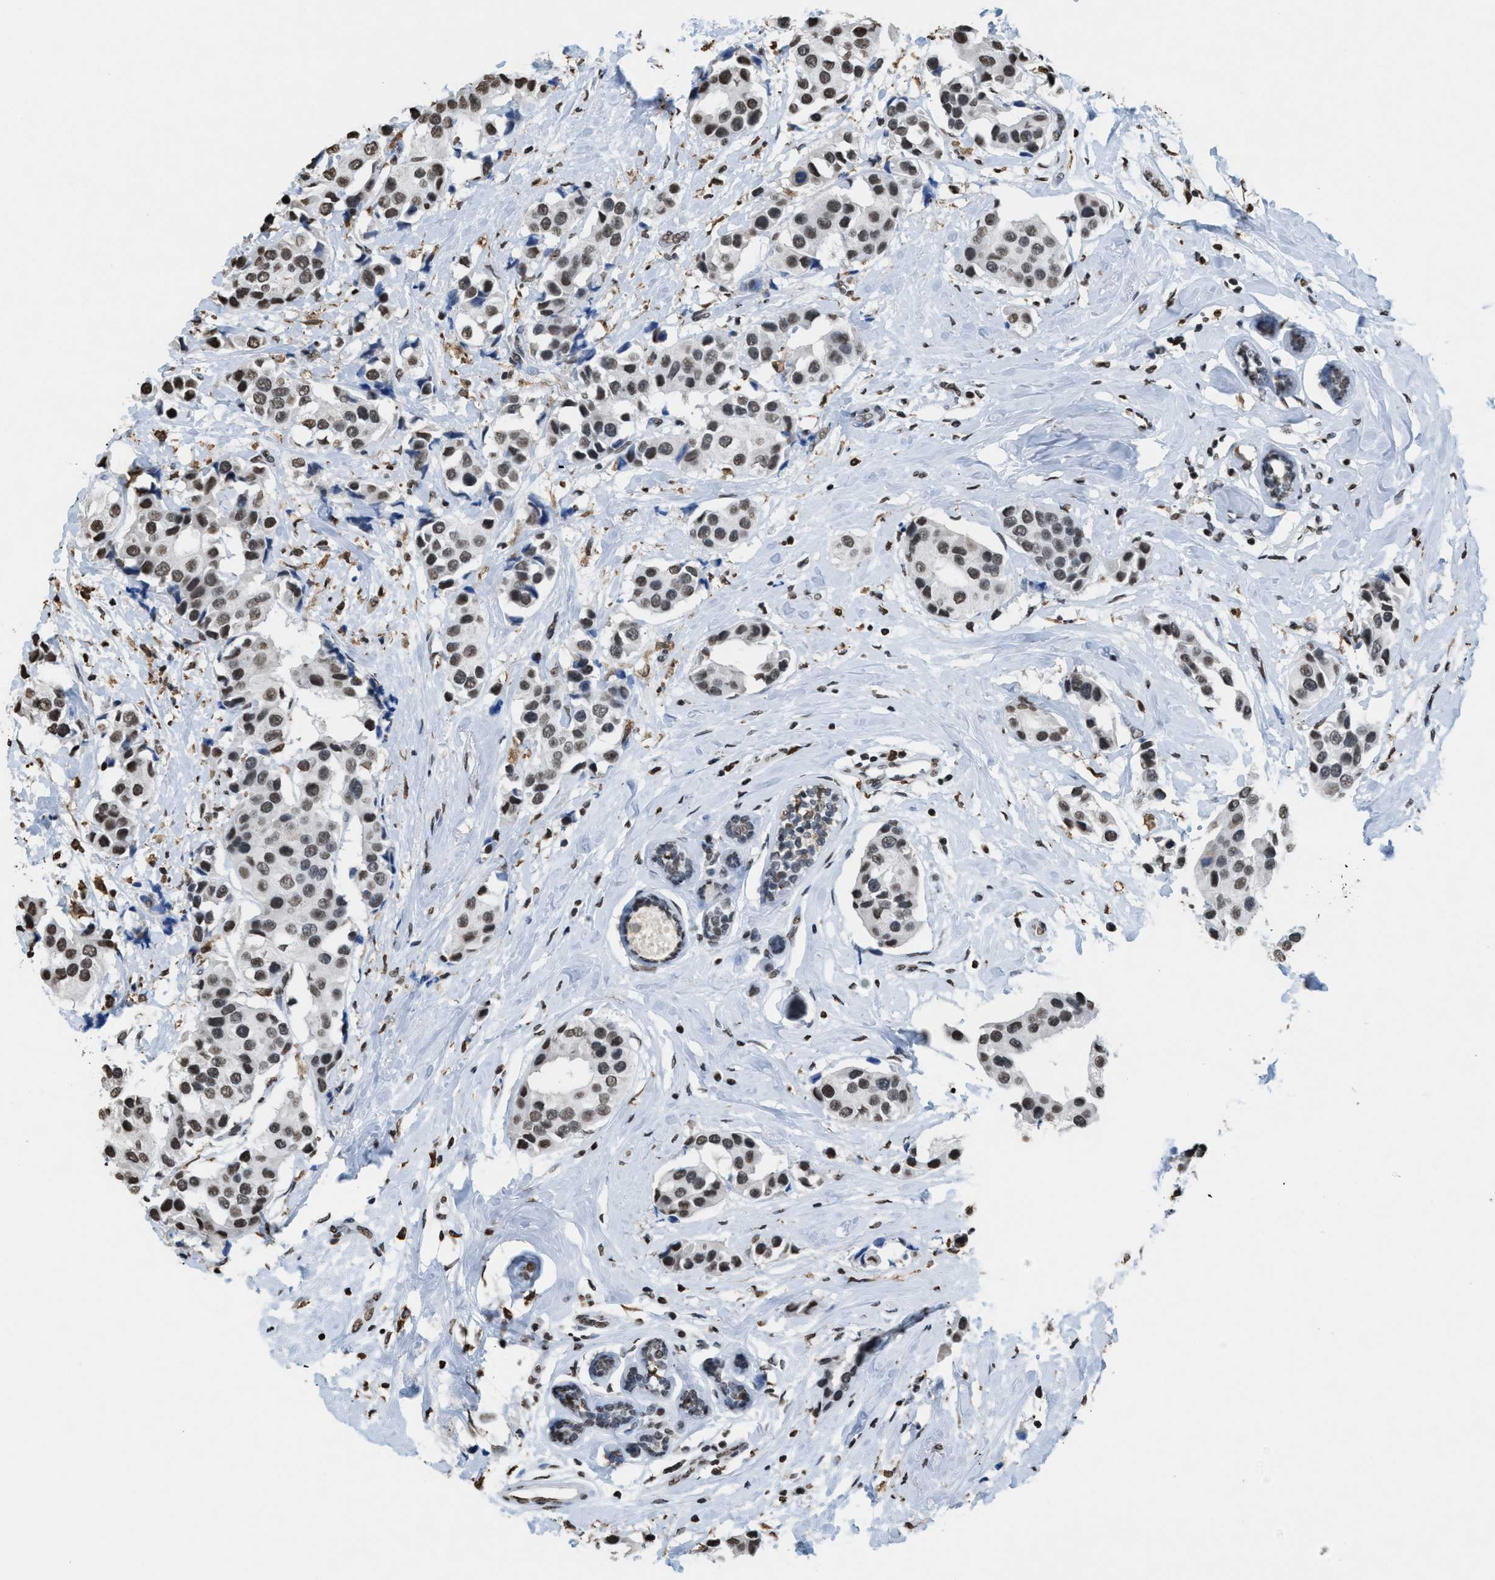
{"staining": {"intensity": "weak", "quantity": ">75%", "location": "nuclear"}, "tissue": "breast cancer", "cell_type": "Tumor cells", "image_type": "cancer", "snomed": [{"axis": "morphology", "description": "Normal tissue, NOS"}, {"axis": "morphology", "description": "Duct carcinoma"}, {"axis": "topography", "description": "Breast"}], "caption": "Human breast cancer stained with a brown dye shows weak nuclear positive positivity in about >75% of tumor cells.", "gene": "NUP88", "patient": {"sex": "female", "age": 39}}